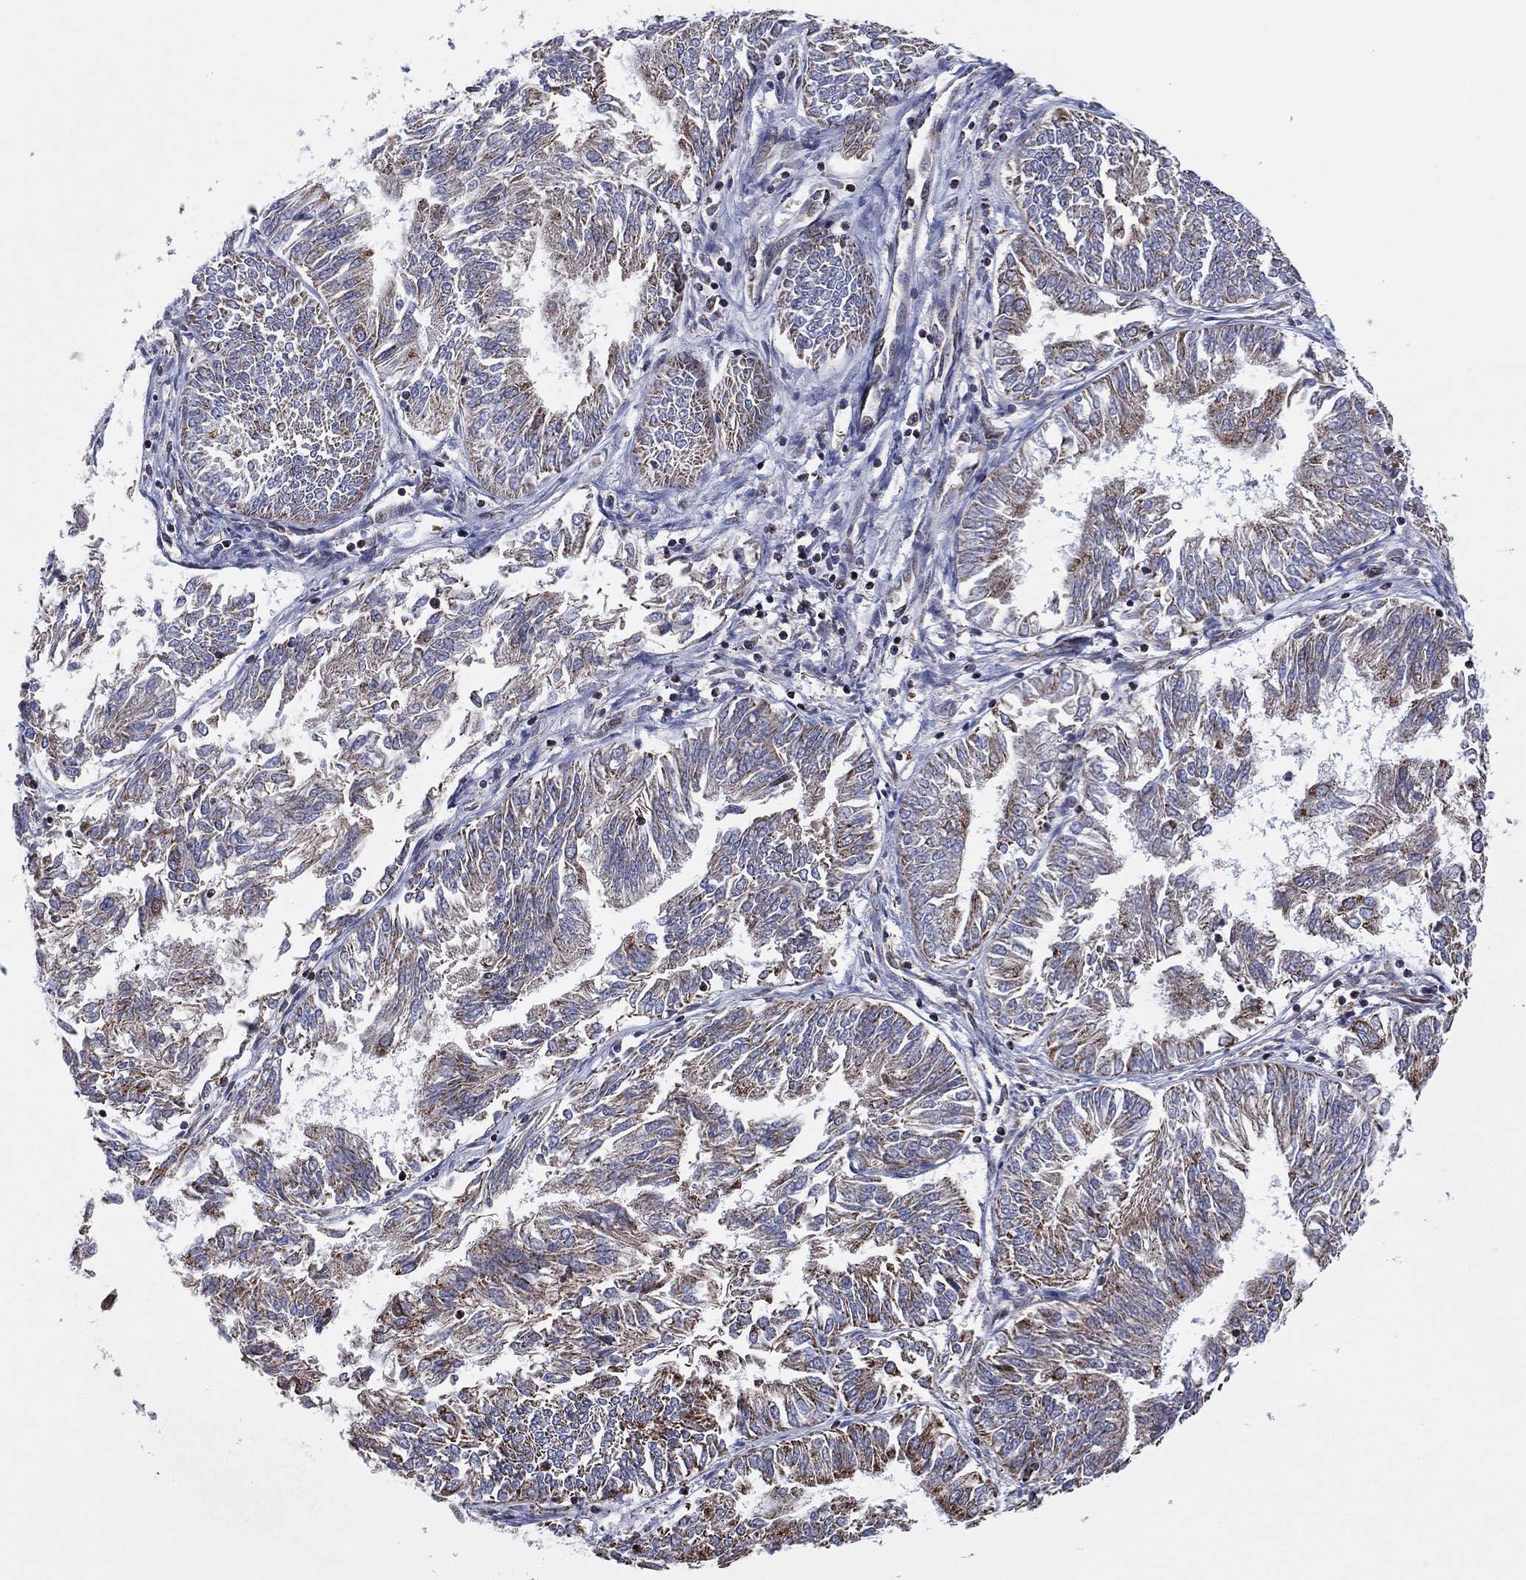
{"staining": {"intensity": "negative", "quantity": "none", "location": "none"}, "tissue": "endometrial cancer", "cell_type": "Tumor cells", "image_type": "cancer", "snomed": [{"axis": "morphology", "description": "Adenocarcinoma, NOS"}, {"axis": "topography", "description": "Endometrium"}], "caption": "Immunohistochemical staining of human adenocarcinoma (endometrial) demonstrates no significant positivity in tumor cells.", "gene": "PIDD1", "patient": {"sex": "female", "age": 58}}